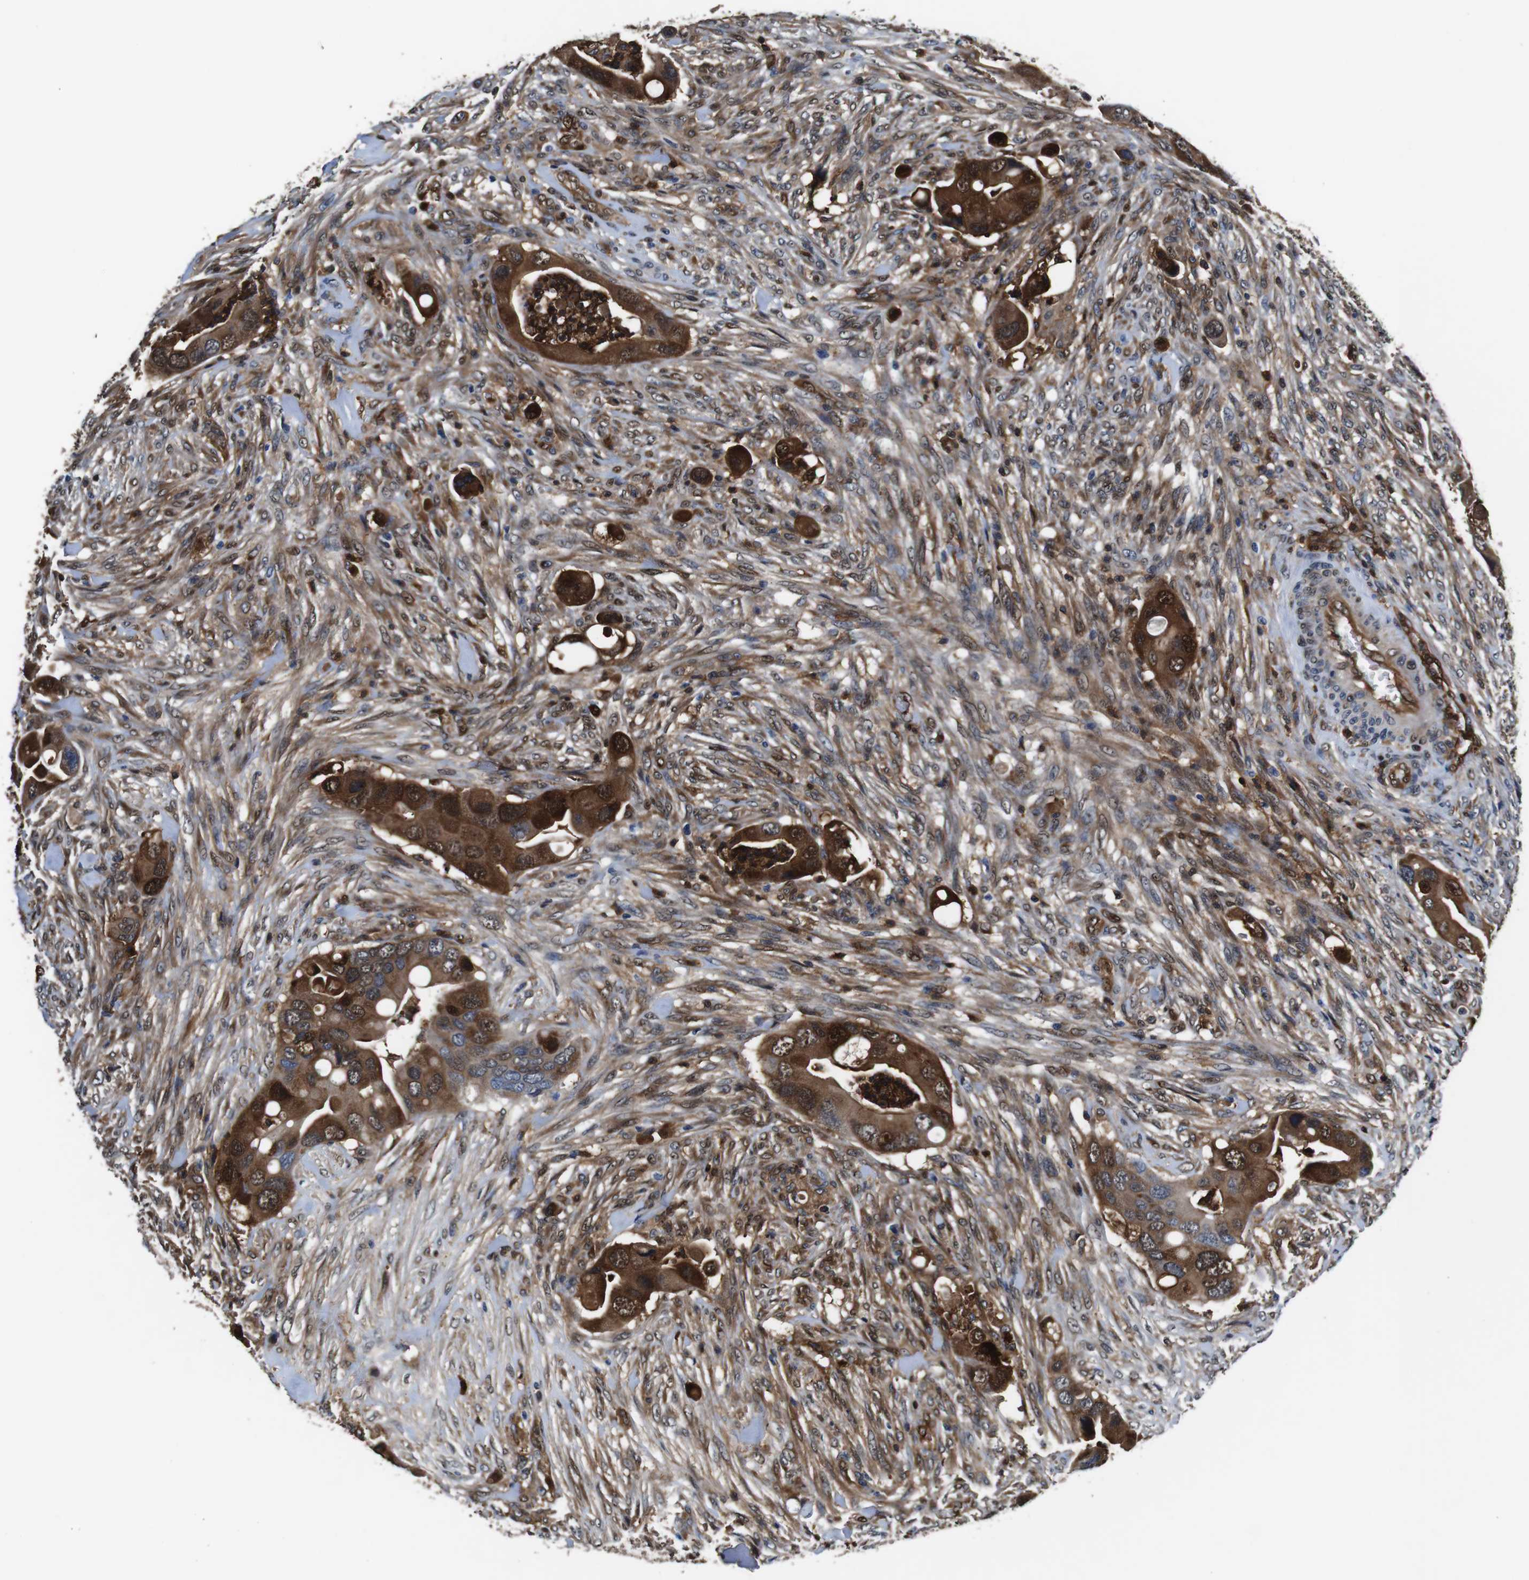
{"staining": {"intensity": "strong", "quantity": "25%-75%", "location": "cytoplasmic/membranous,nuclear"}, "tissue": "colorectal cancer", "cell_type": "Tumor cells", "image_type": "cancer", "snomed": [{"axis": "morphology", "description": "Adenocarcinoma, NOS"}, {"axis": "topography", "description": "Rectum"}], "caption": "DAB (3,3'-diaminobenzidine) immunohistochemical staining of colorectal cancer (adenocarcinoma) reveals strong cytoplasmic/membranous and nuclear protein staining in about 25%-75% of tumor cells. (DAB (3,3'-diaminobenzidine) IHC, brown staining for protein, blue staining for nuclei).", "gene": "ANXA1", "patient": {"sex": "female", "age": 57}}